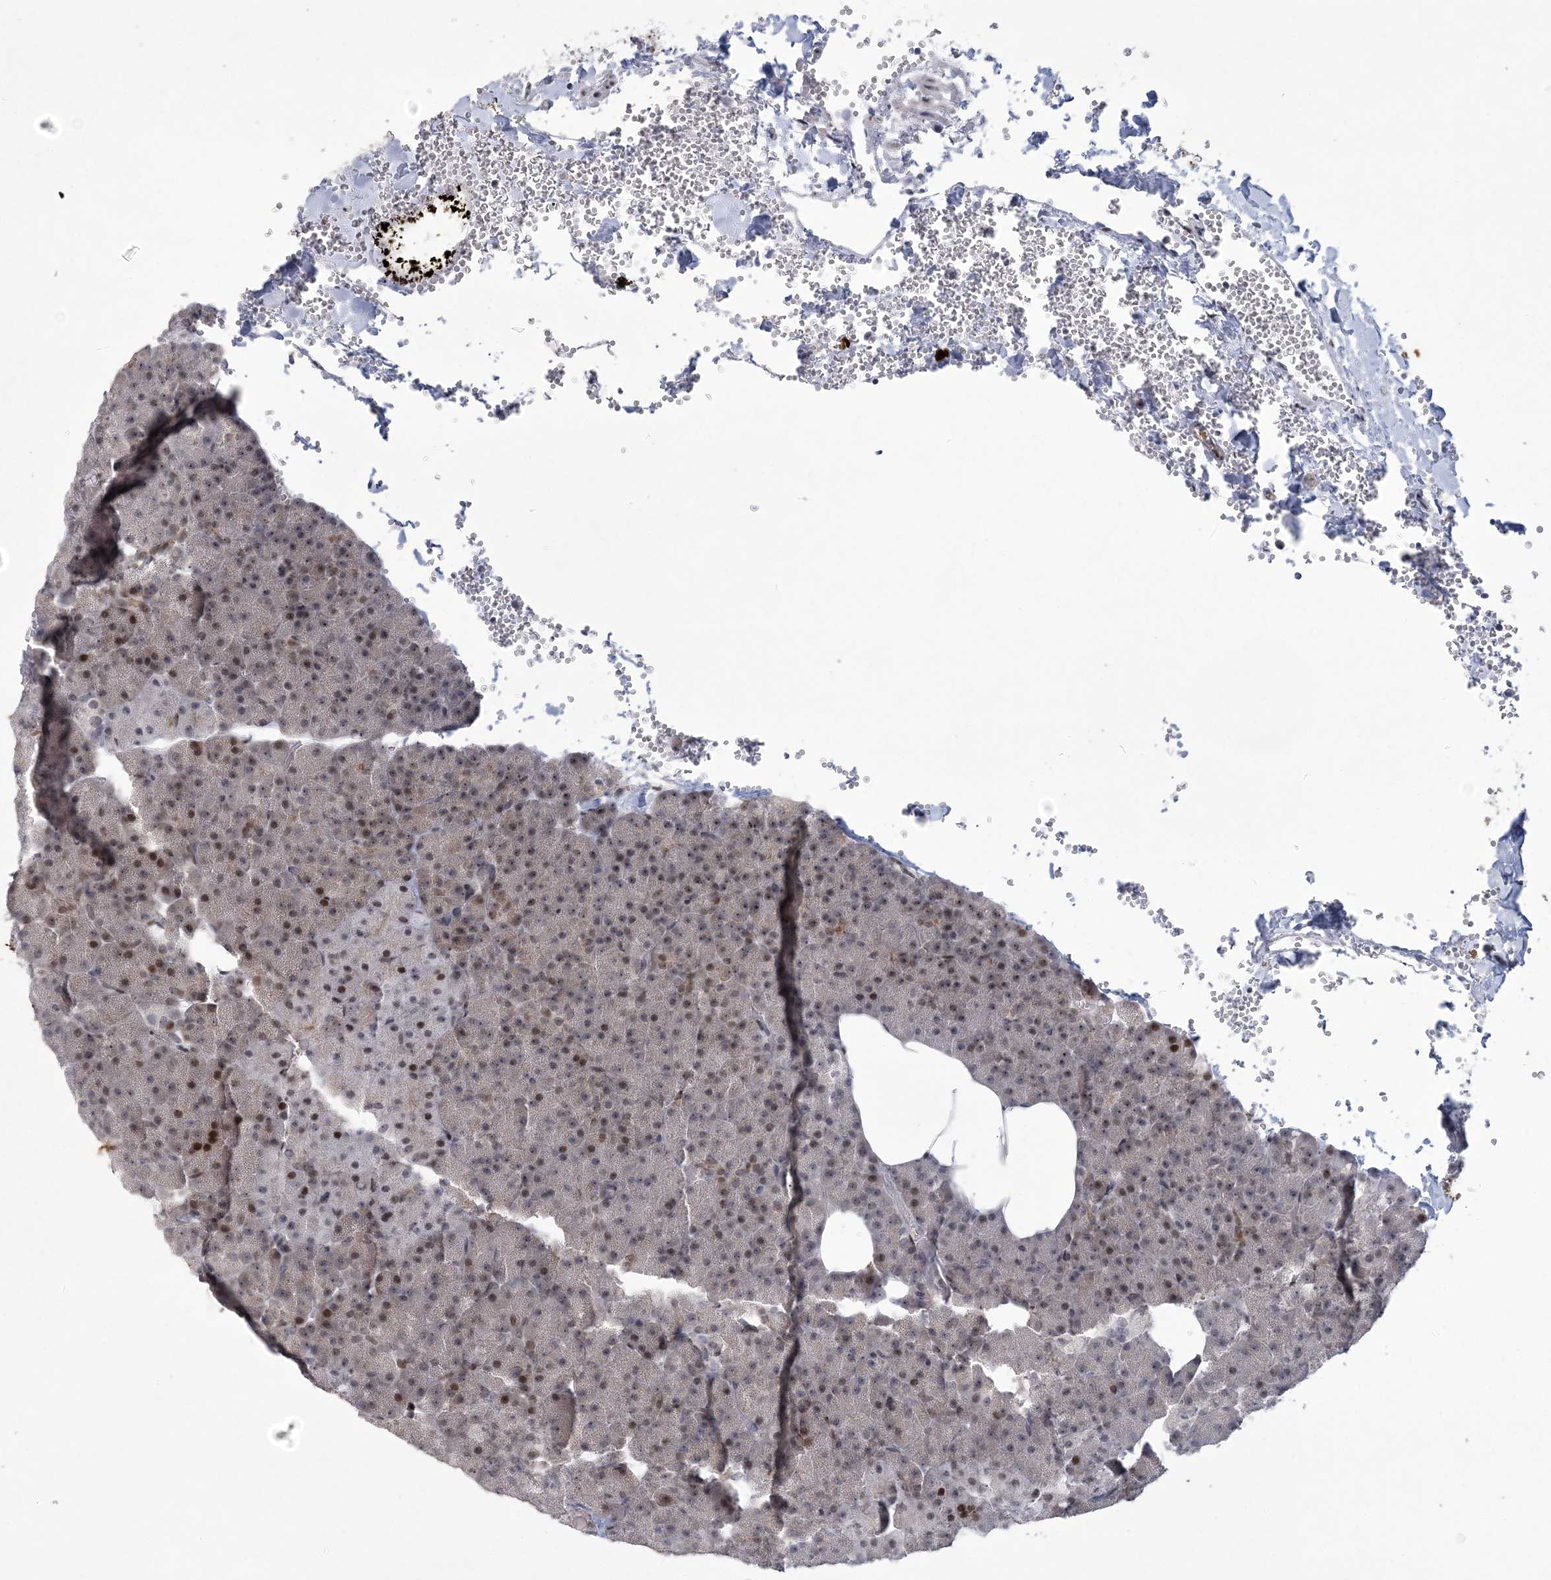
{"staining": {"intensity": "moderate", "quantity": "25%-75%", "location": "nuclear"}, "tissue": "pancreas", "cell_type": "Exocrine glandular cells", "image_type": "normal", "snomed": [{"axis": "morphology", "description": "Normal tissue, NOS"}, {"axis": "morphology", "description": "Carcinoid, malignant, NOS"}, {"axis": "topography", "description": "Pancreas"}], "caption": "Immunohistochemistry (IHC) photomicrograph of normal pancreas: human pancreas stained using IHC exhibits medium levels of moderate protein expression localized specifically in the nuclear of exocrine glandular cells, appearing as a nuclear brown color.", "gene": "HOMEZ", "patient": {"sex": "female", "age": 35}}